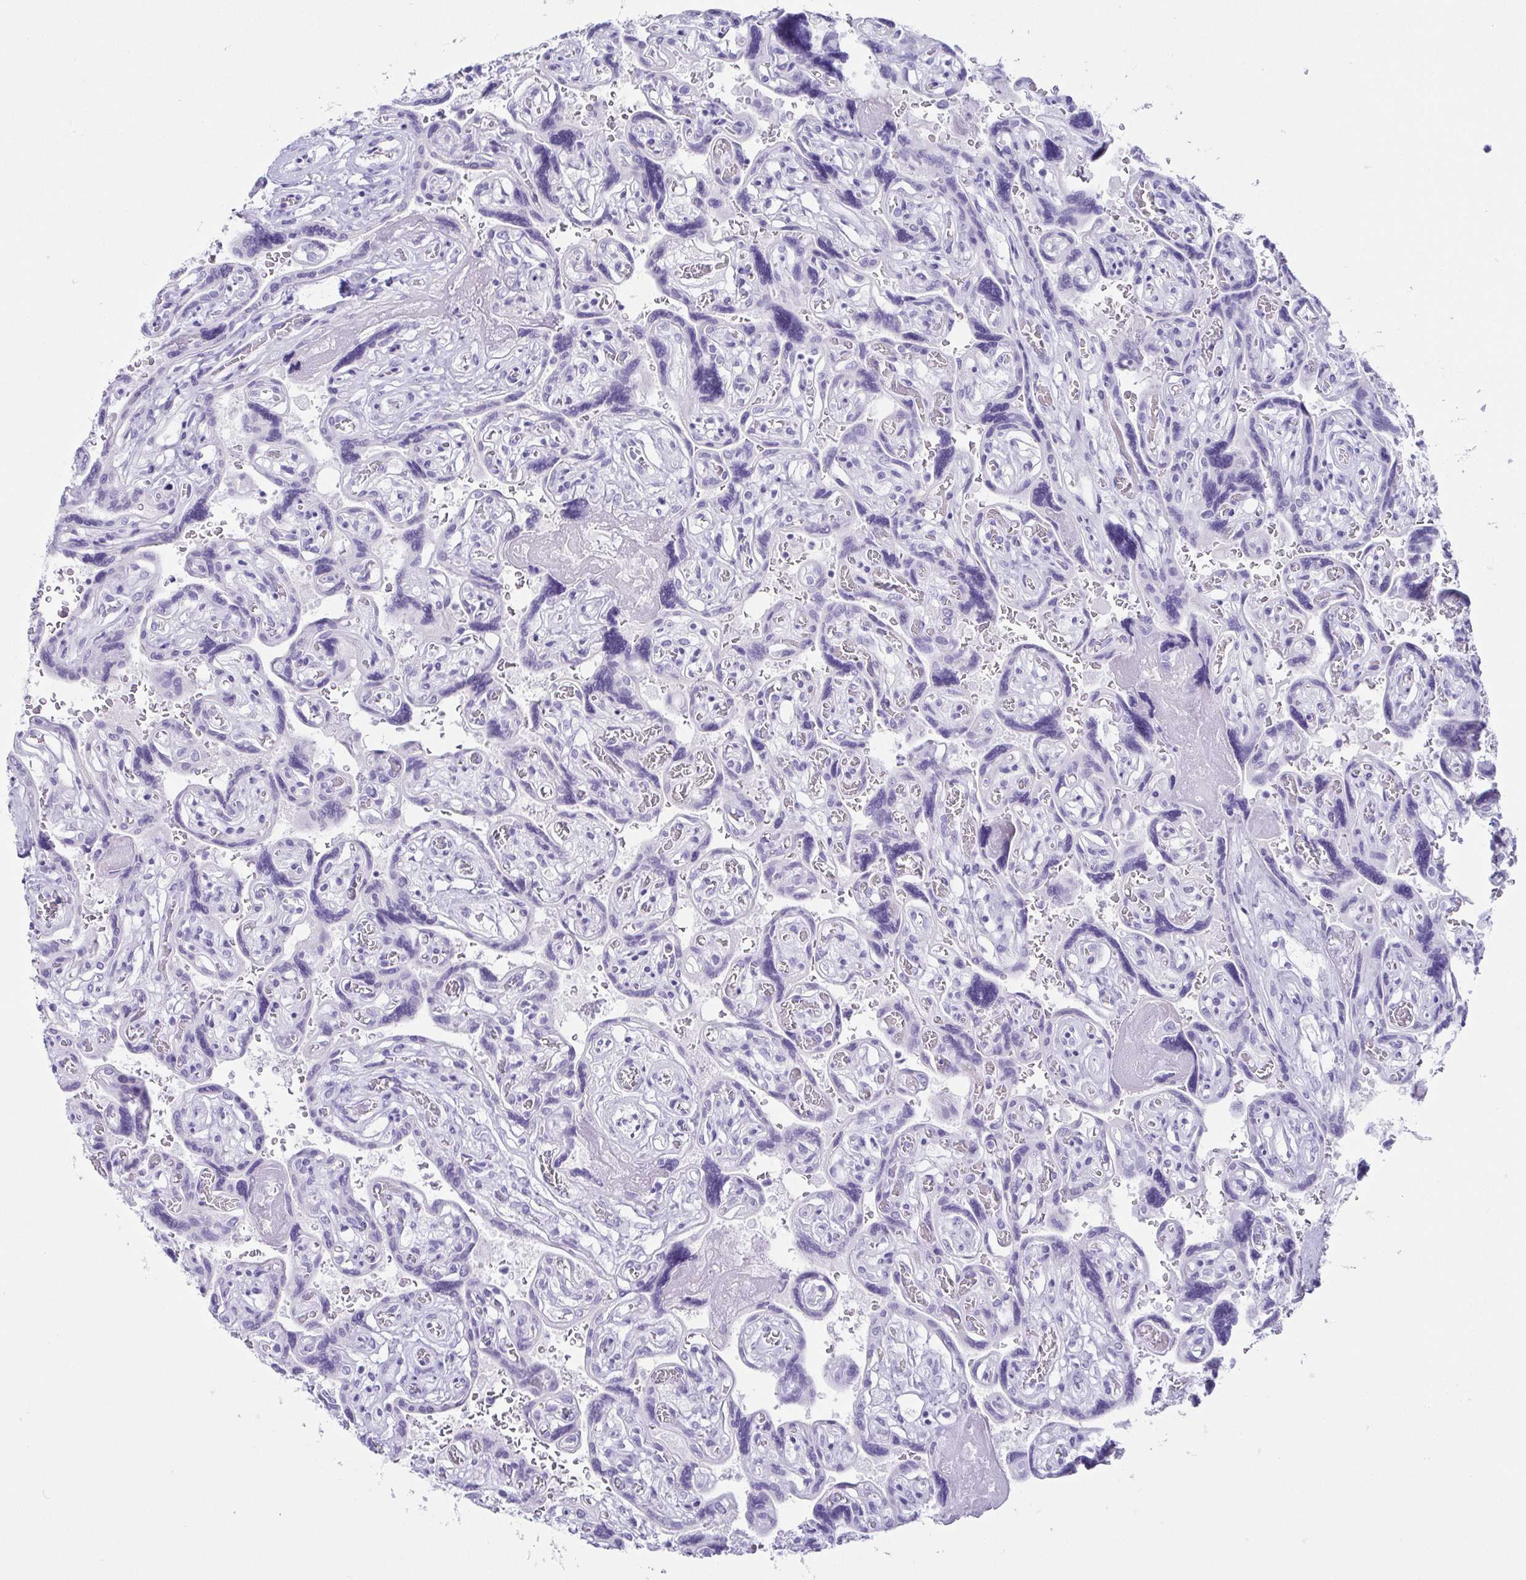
{"staining": {"intensity": "negative", "quantity": "none", "location": "none"}, "tissue": "placenta", "cell_type": "Decidual cells", "image_type": "normal", "snomed": [{"axis": "morphology", "description": "Normal tissue, NOS"}, {"axis": "topography", "description": "Placenta"}], "caption": "Immunohistochemistry of benign human placenta displays no positivity in decidual cells. (DAB immunohistochemistry with hematoxylin counter stain).", "gene": "CD164L2", "patient": {"sex": "female", "age": 32}}